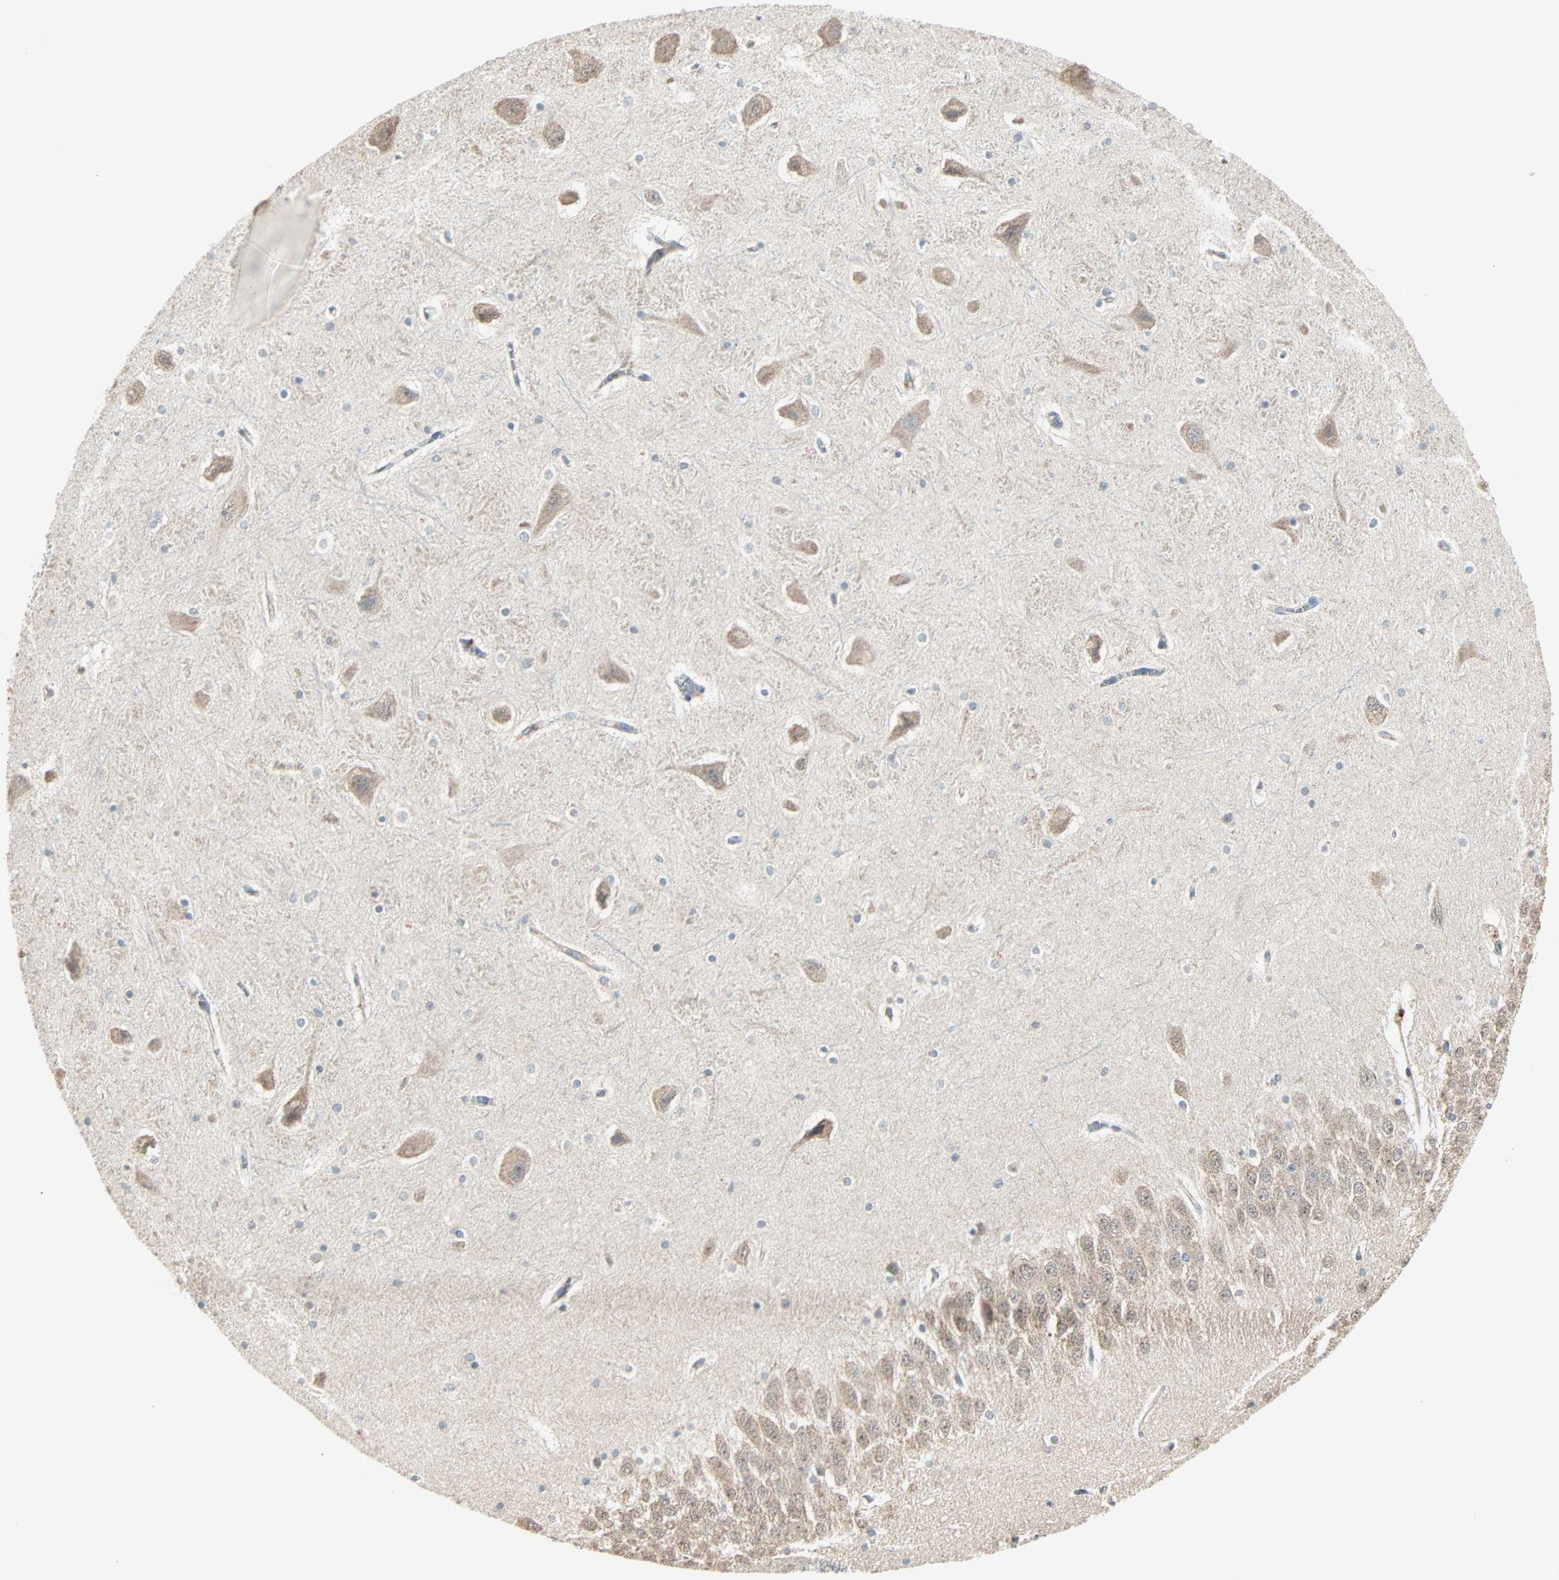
{"staining": {"intensity": "negative", "quantity": "none", "location": "none"}, "tissue": "hippocampus", "cell_type": "Glial cells", "image_type": "normal", "snomed": [{"axis": "morphology", "description": "Normal tissue, NOS"}, {"axis": "topography", "description": "Hippocampus"}], "caption": "The photomicrograph reveals no staining of glial cells in normal hippocampus.", "gene": "MAP3K21", "patient": {"sex": "male", "age": 45}}